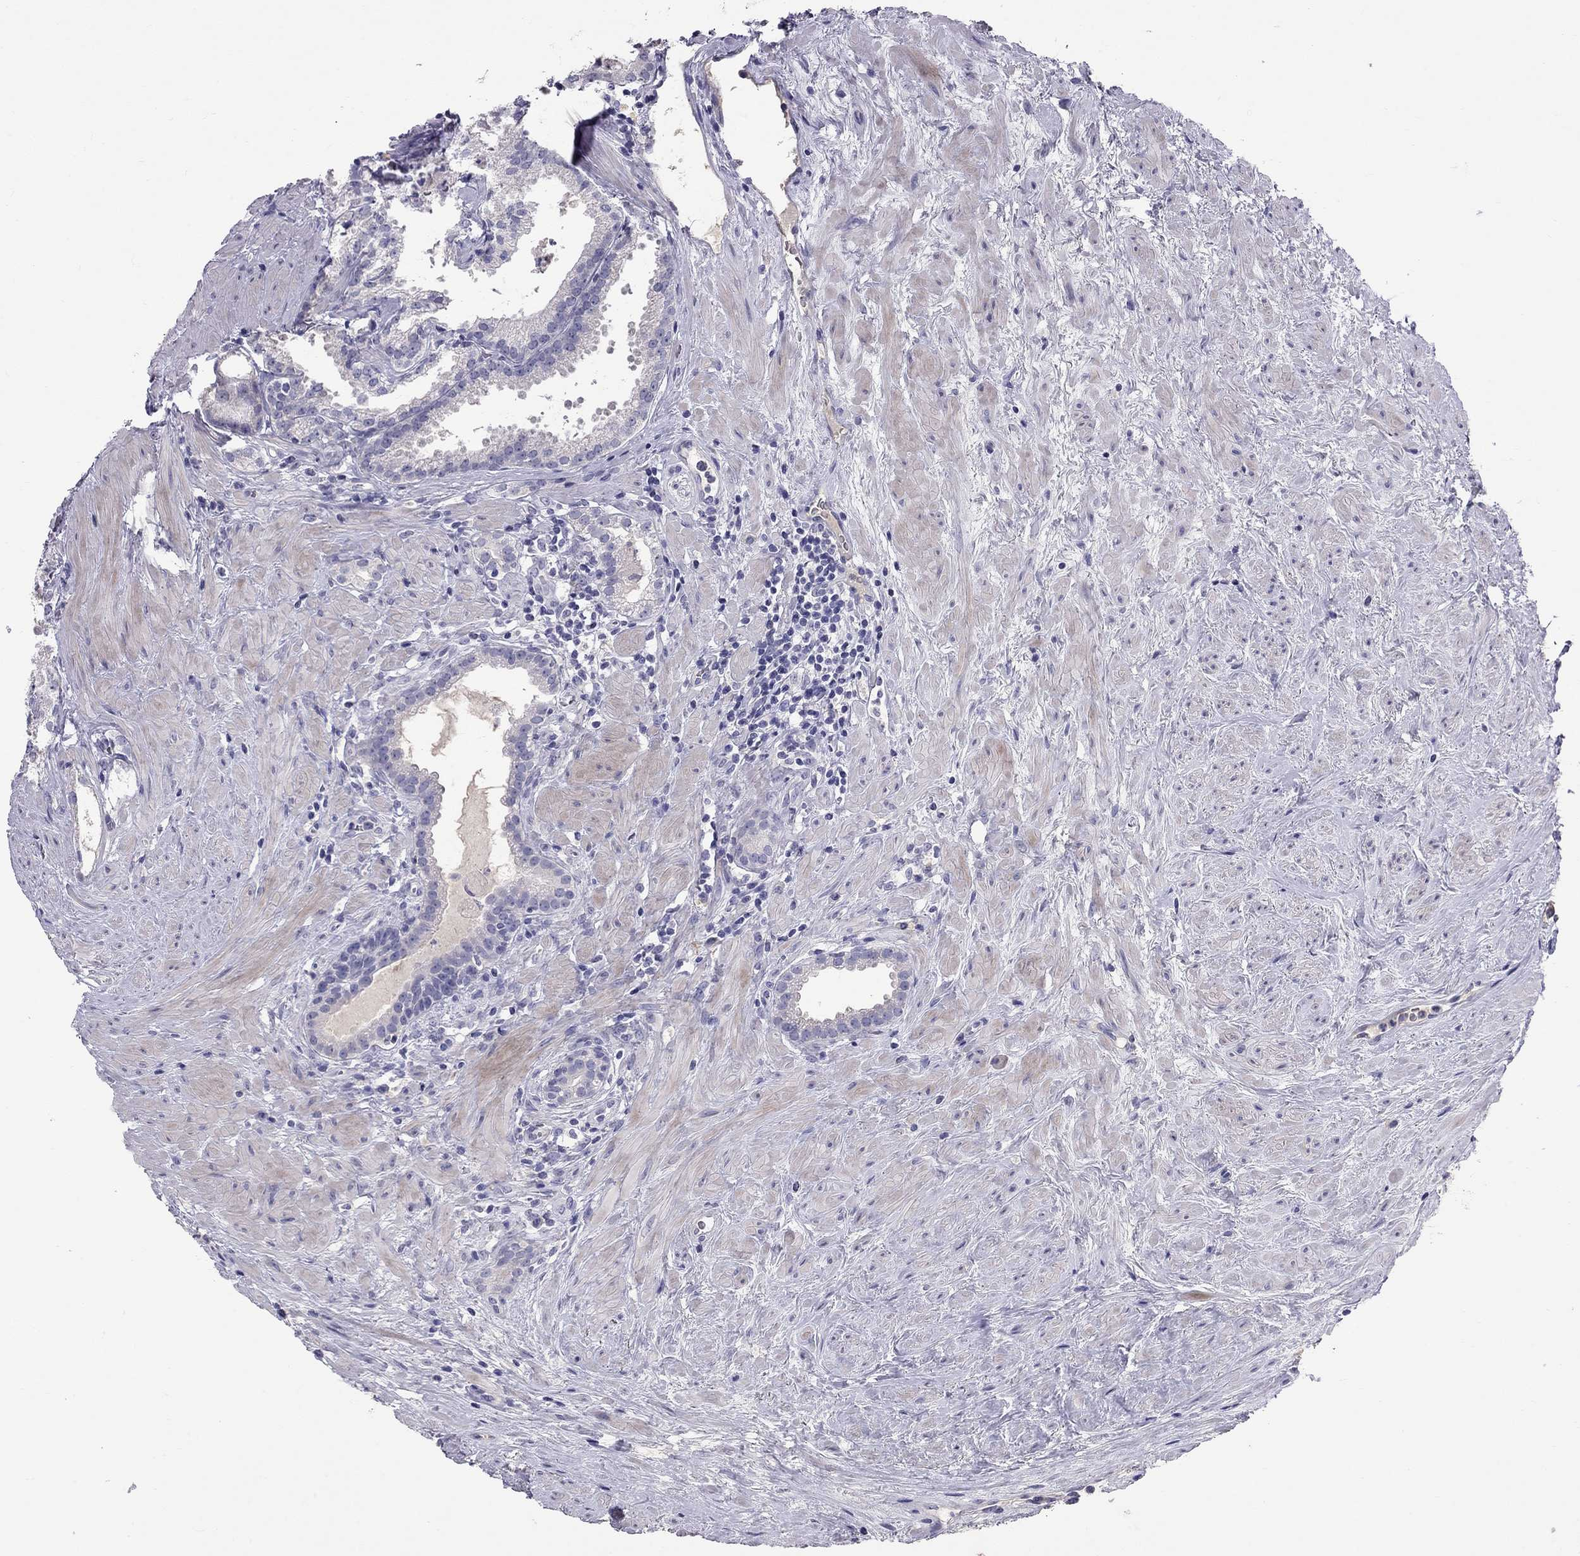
{"staining": {"intensity": "negative", "quantity": "none", "location": "none"}, "tissue": "prostate cancer", "cell_type": "Tumor cells", "image_type": "cancer", "snomed": [{"axis": "morphology", "description": "Adenocarcinoma, NOS"}, {"axis": "morphology", "description": "Adenocarcinoma, High grade"}, {"axis": "topography", "description": "Prostate"}], "caption": "Adenocarcinoma (high-grade) (prostate) was stained to show a protein in brown. There is no significant expression in tumor cells. (Immunohistochemistry (ihc), brightfield microscopy, high magnification).", "gene": "CFAP91", "patient": {"sex": "male", "age": 64}}